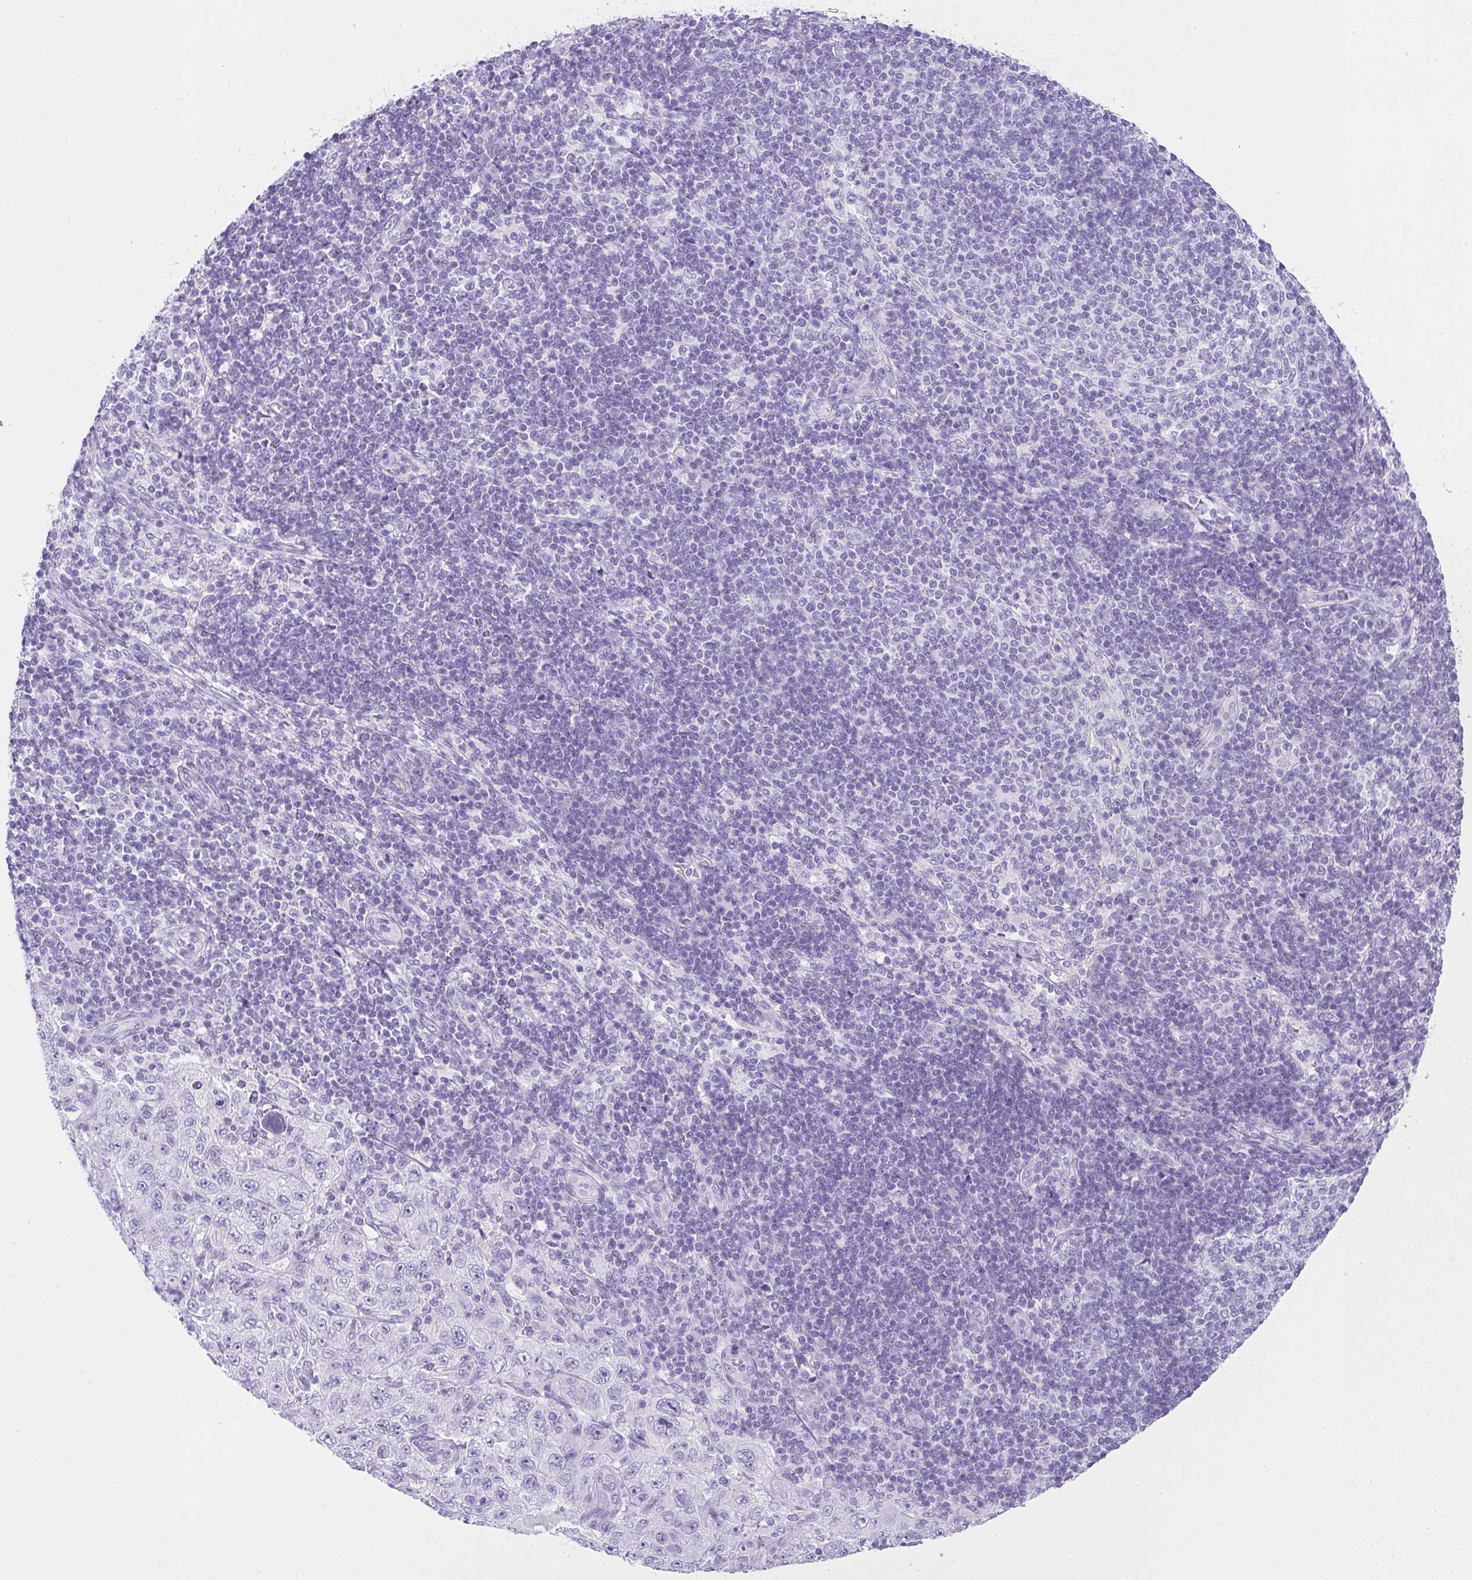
{"staining": {"intensity": "negative", "quantity": "none", "location": "none"}, "tissue": "pancreatic cancer", "cell_type": "Tumor cells", "image_type": "cancer", "snomed": [{"axis": "morphology", "description": "Adenocarcinoma, NOS"}, {"axis": "topography", "description": "Pancreas"}], "caption": "Tumor cells show no significant staining in pancreatic cancer (adenocarcinoma).", "gene": "AVIL", "patient": {"sex": "male", "age": 68}}